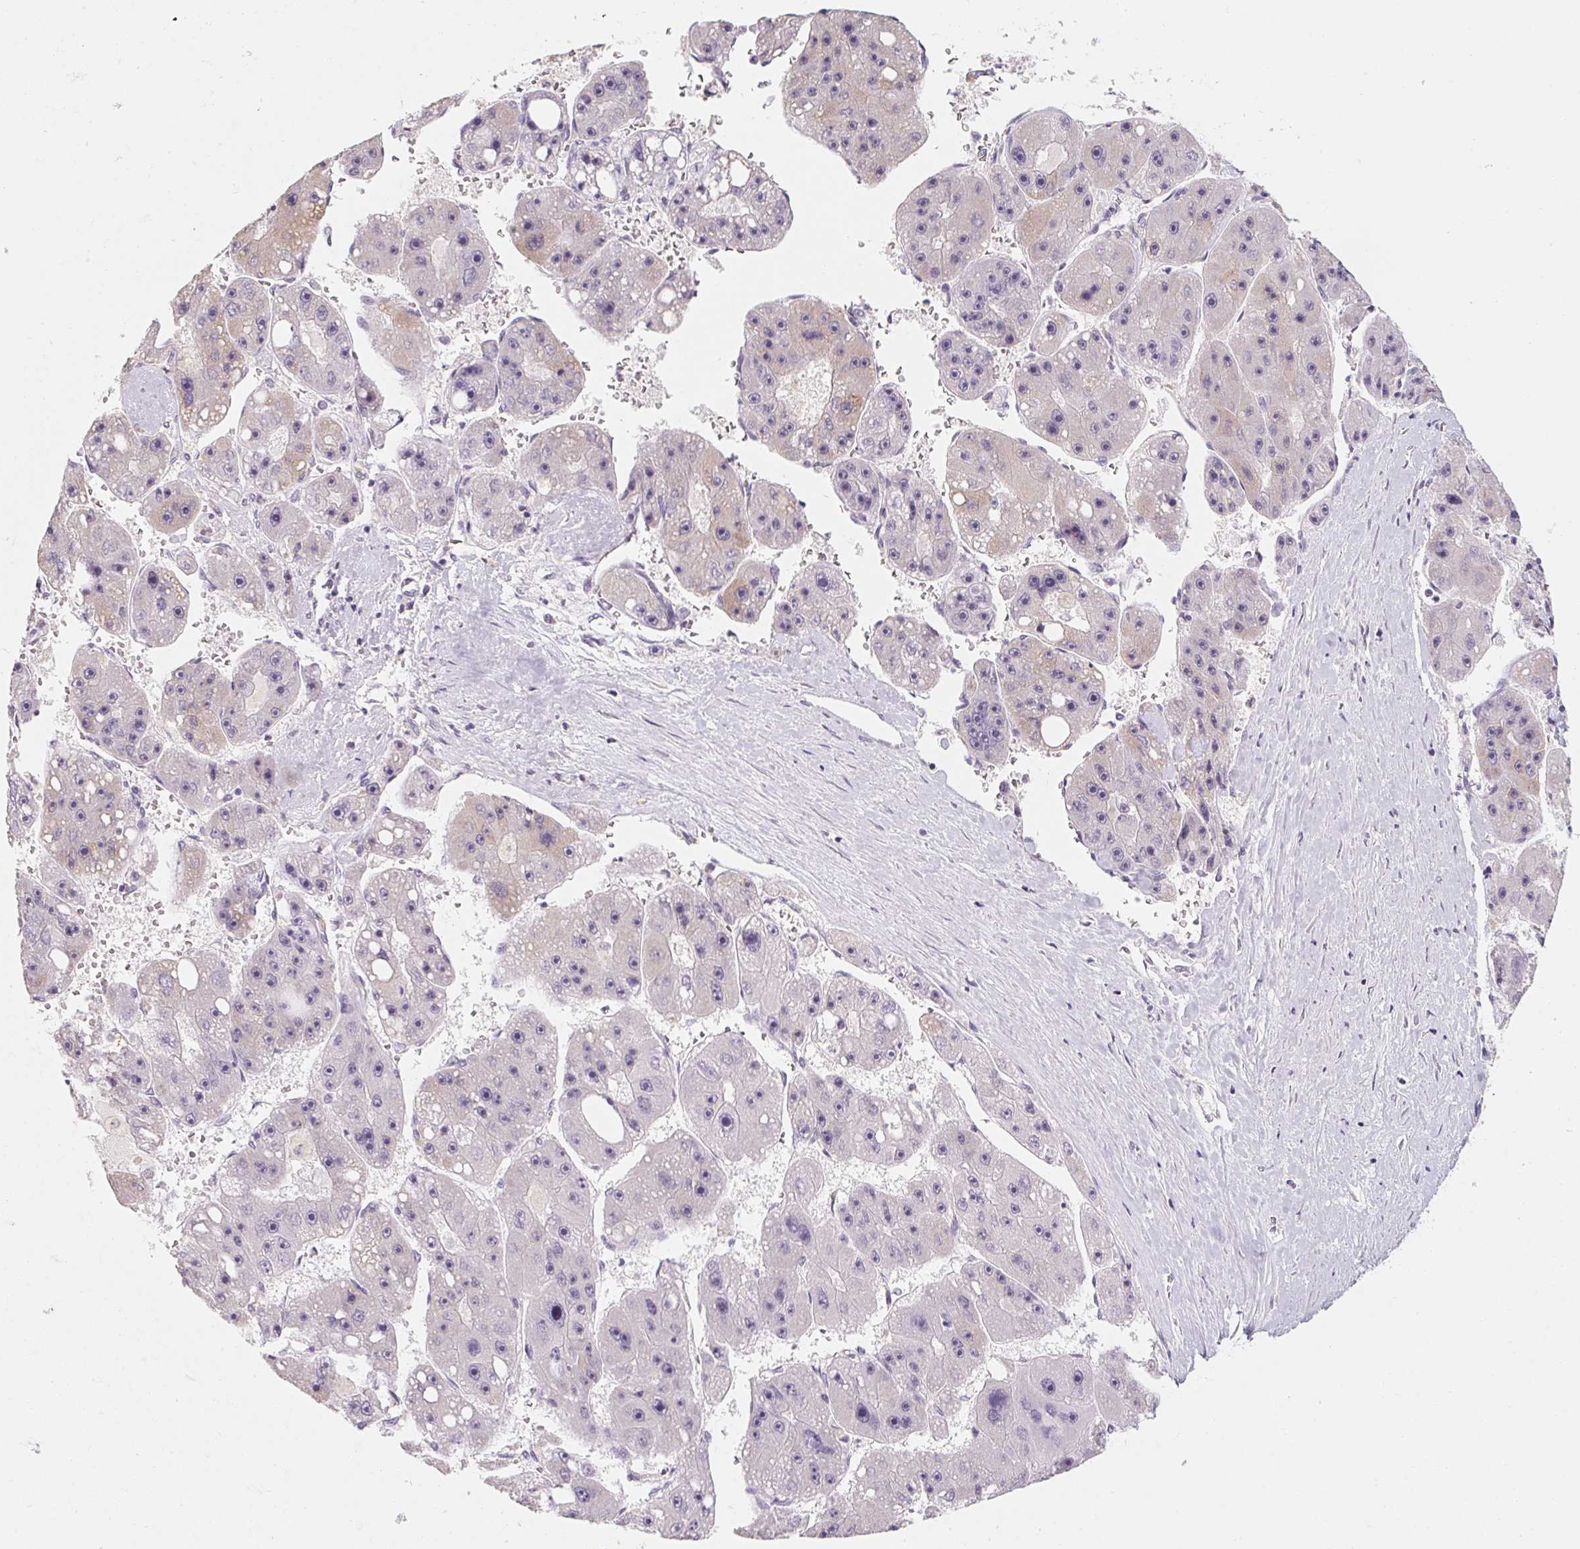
{"staining": {"intensity": "weak", "quantity": "<25%", "location": "cytoplasmic/membranous"}, "tissue": "liver cancer", "cell_type": "Tumor cells", "image_type": "cancer", "snomed": [{"axis": "morphology", "description": "Carcinoma, Hepatocellular, NOS"}, {"axis": "topography", "description": "Liver"}], "caption": "IHC of human liver hepatocellular carcinoma demonstrates no expression in tumor cells.", "gene": "CAPZA3", "patient": {"sex": "female", "age": 61}}